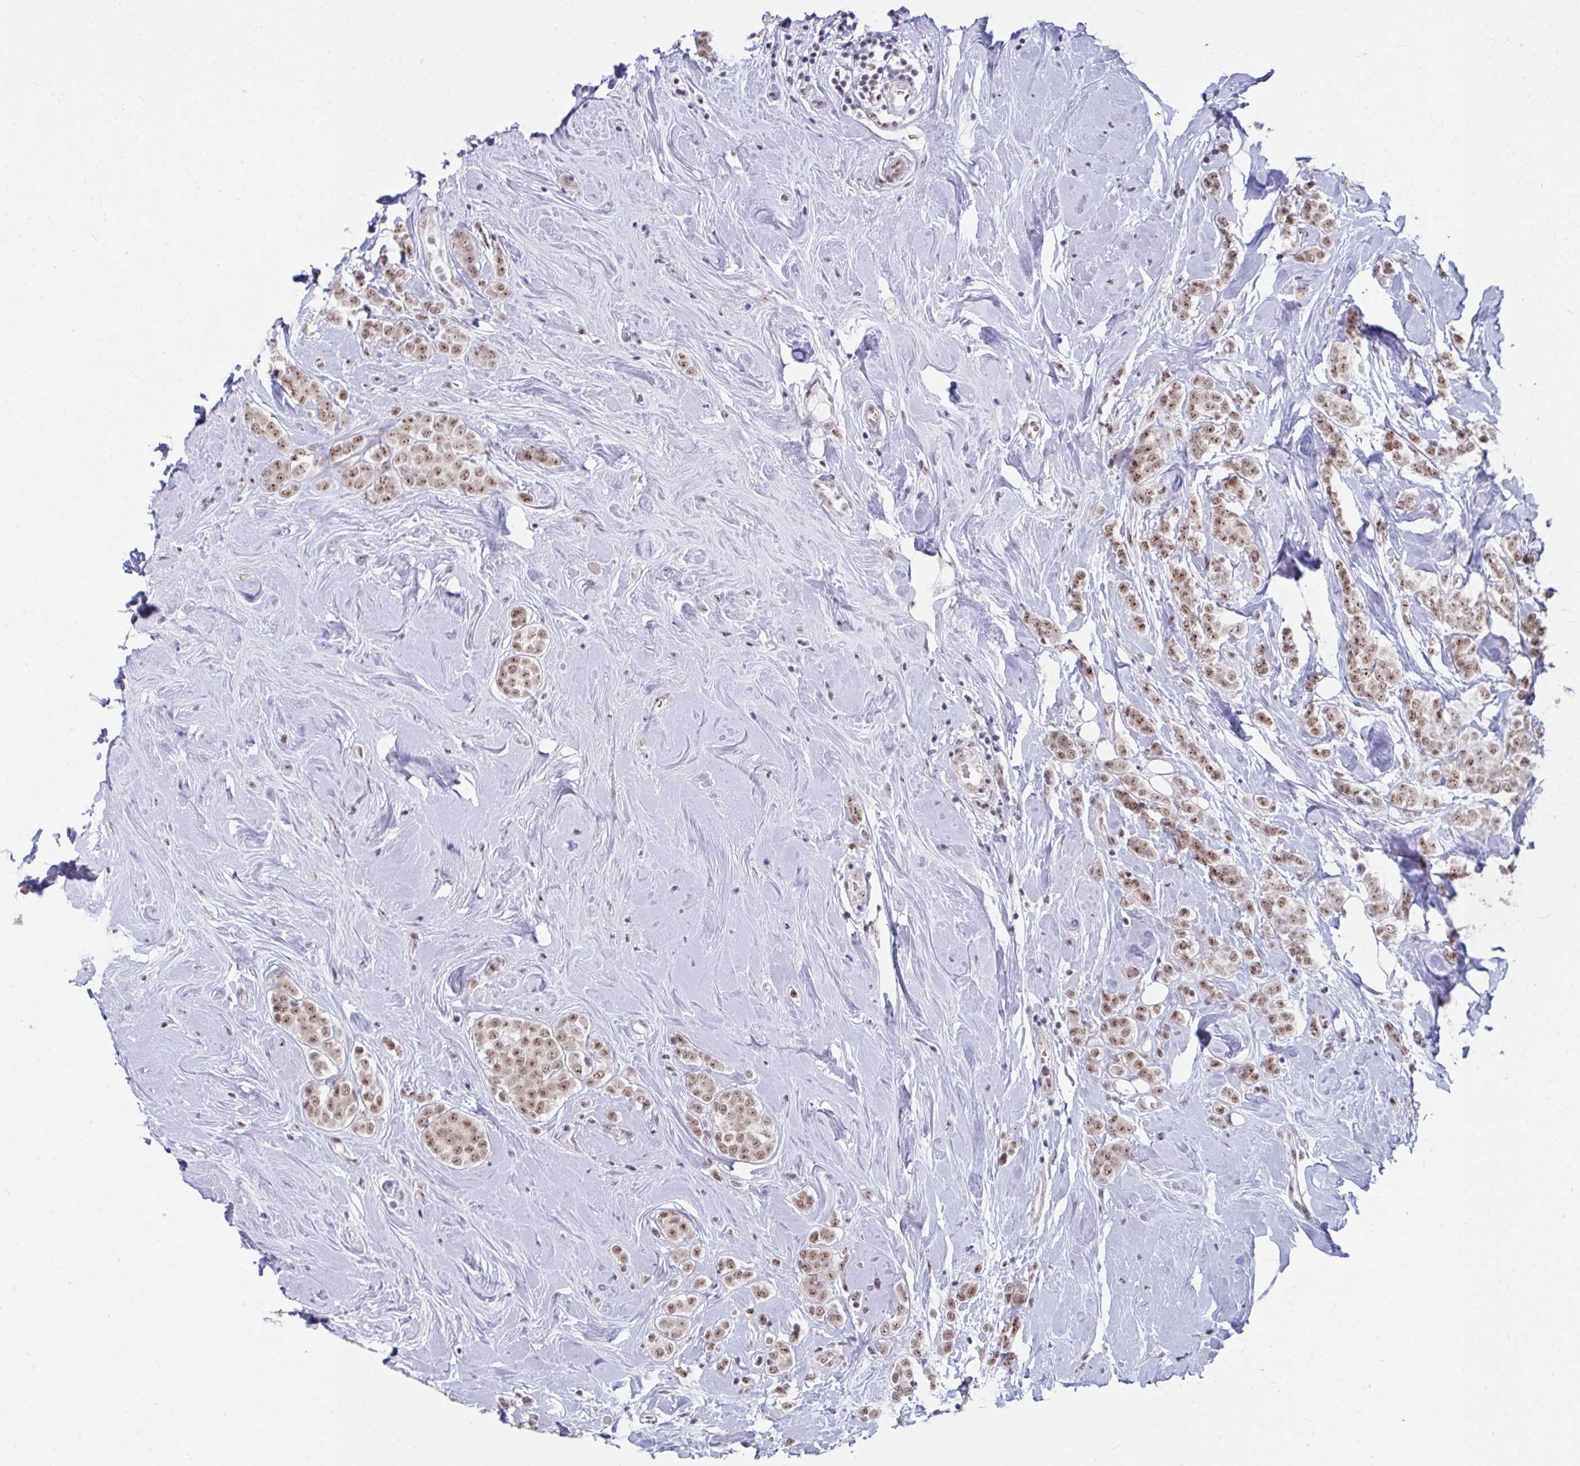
{"staining": {"intensity": "moderate", "quantity": ">75%", "location": "nuclear"}, "tissue": "breast cancer", "cell_type": "Tumor cells", "image_type": "cancer", "snomed": [{"axis": "morphology", "description": "Lobular carcinoma"}, {"axis": "topography", "description": "Breast"}], "caption": "This is a histology image of immunohistochemistry (IHC) staining of breast cancer (lobular carcinoma), which shows moderate positivity in the nuclear of tumor cells.", "gene": "PRR14", "patient": {"sex": "female", "age": 49}}